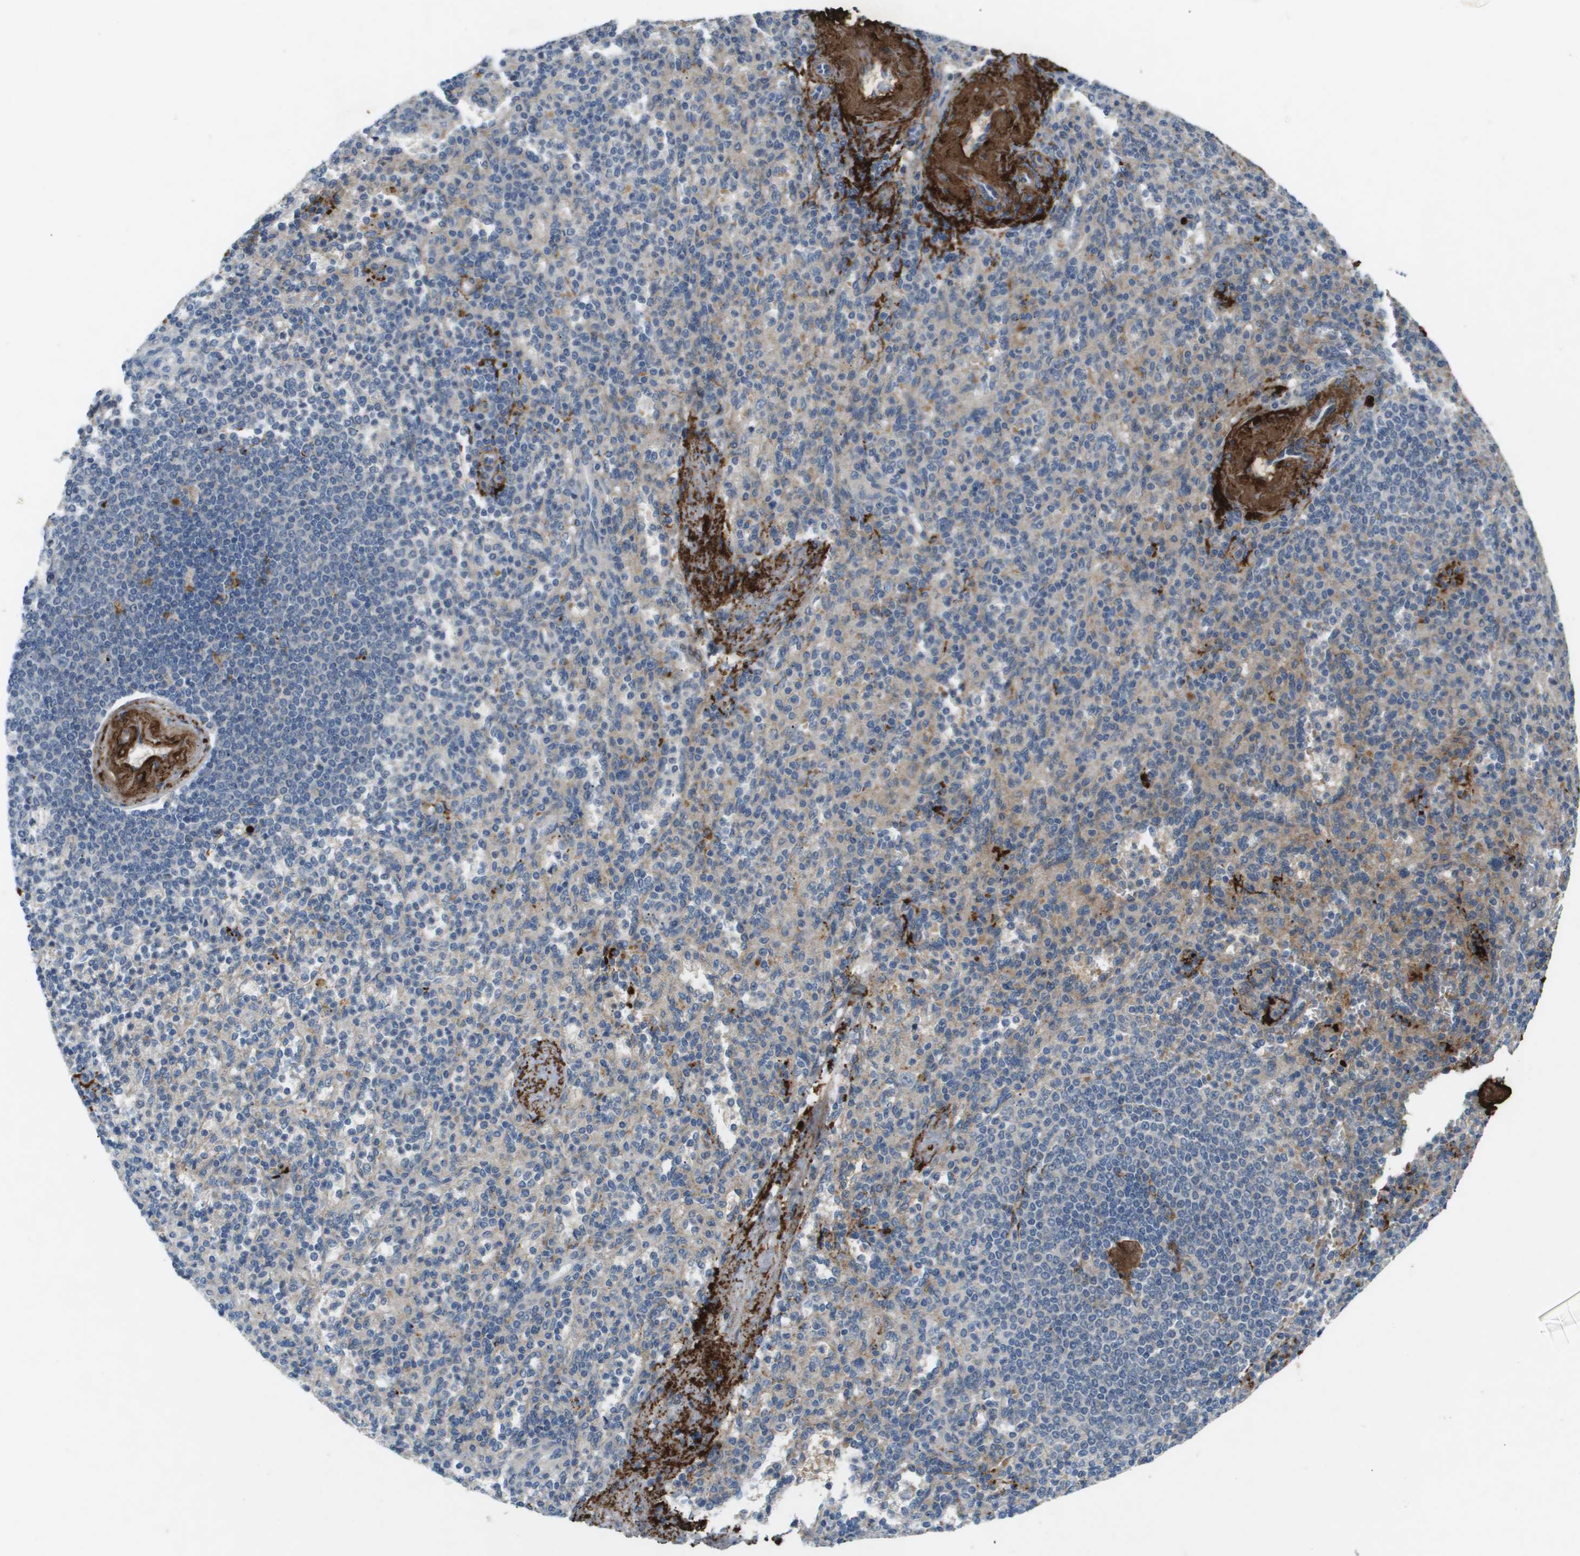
{"staining": {"intensity": "weak", "quantity": "<25%", "location": "cytoplasmic/membranous"}, "tissue": "spleen", "cell_type": "Cells in red pulp", "image_type": "normal", "snomed": [{"axis": "morphology", "description": "Normal tissue, NOS"}, {"axis": "topography", "description": "Spleen"}], "caption": "Unremarkable spleen was stained to show a protein in brown. There is no significant positivity in cells in red pulp. (DAB (3,3'-diaminobenzidine) immunohistochemistry (IHC), high magnification).", "gene": "VTN", "patient": {"sex": "female", "age": 74}}